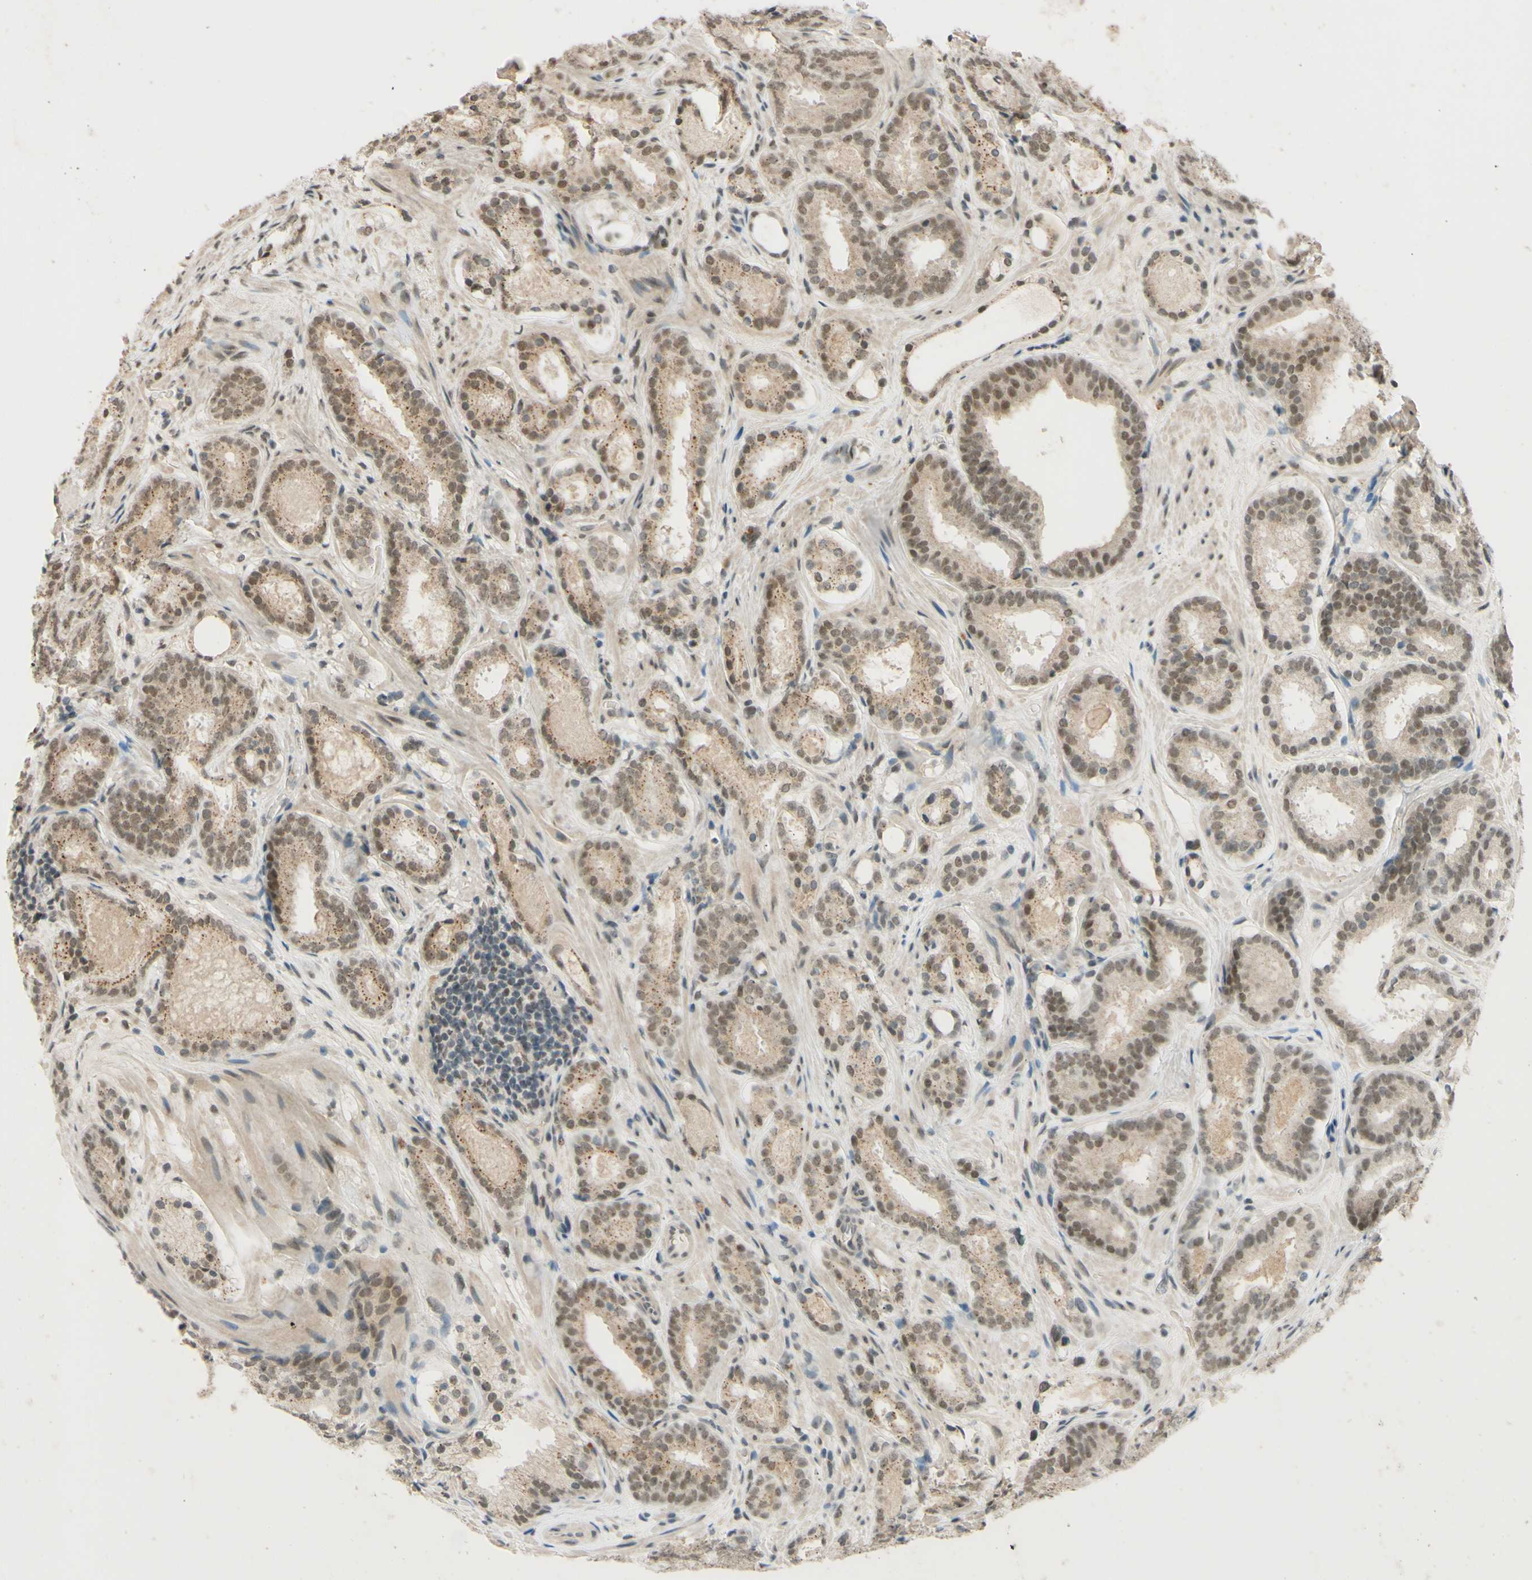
{"staining": {"intensity": "weak", "quantity": ">75%", "location": "cytoplasmic/membranous,nuclear"}, "tissue": "prostate cancer", "cell_type": "Tumor cells", "image_type": "cancer", "snomed": [{"axis": "morphology", "description": "Adenocarcinoma, Low grade"}, {"axis": "topography", "description": "Prostate"}], "caption": "This is a photomicrograph of immunohistochemistry staining of prostate cancer (adenocarcinoma (low-grade)), which shows weak positivity in the cytoplasmic/membranous and nuclear of tumor cells.", "gene": "SMARCB1", "patient": {"sex": "male", "age": 69}}